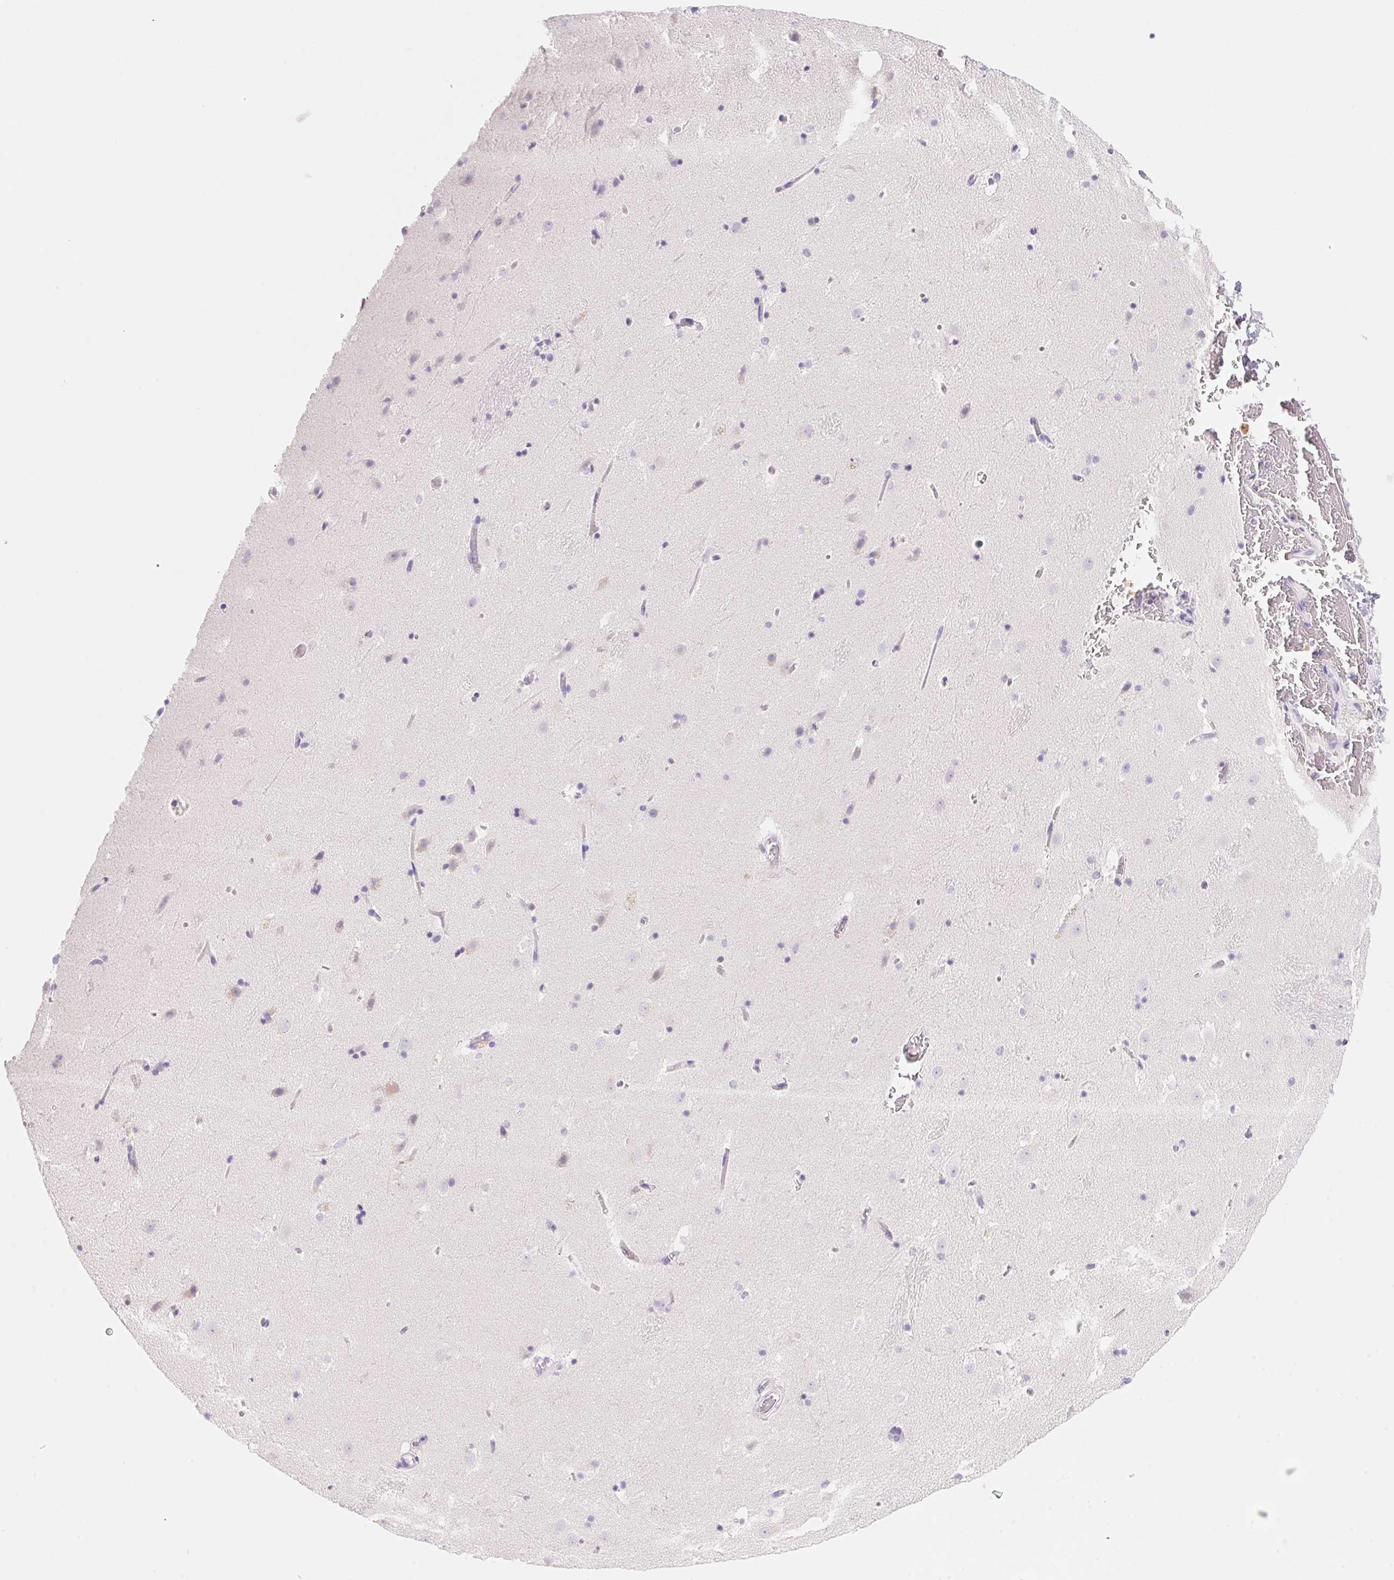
{"staining": {"intensity": "negative", "quantity": "none", "location": "none"}, "tissue": "caudate", "cell_type": "Glial cells", "image_type": "normal", "snomed": [{"axis": "morphology", "description": "Normal tissue, NOS"}, {"axis": "topography", "description": "Lateral ventricle wall"}], "caption": "This photomicrograph is of benign caudate stained with immunohistochemistry to label a protein in brown with the nuclei are counter-stained blue. There is no staining in glial cells.", "gene": "DHCR24", "patient": {"sex": "male", "age": 37}}